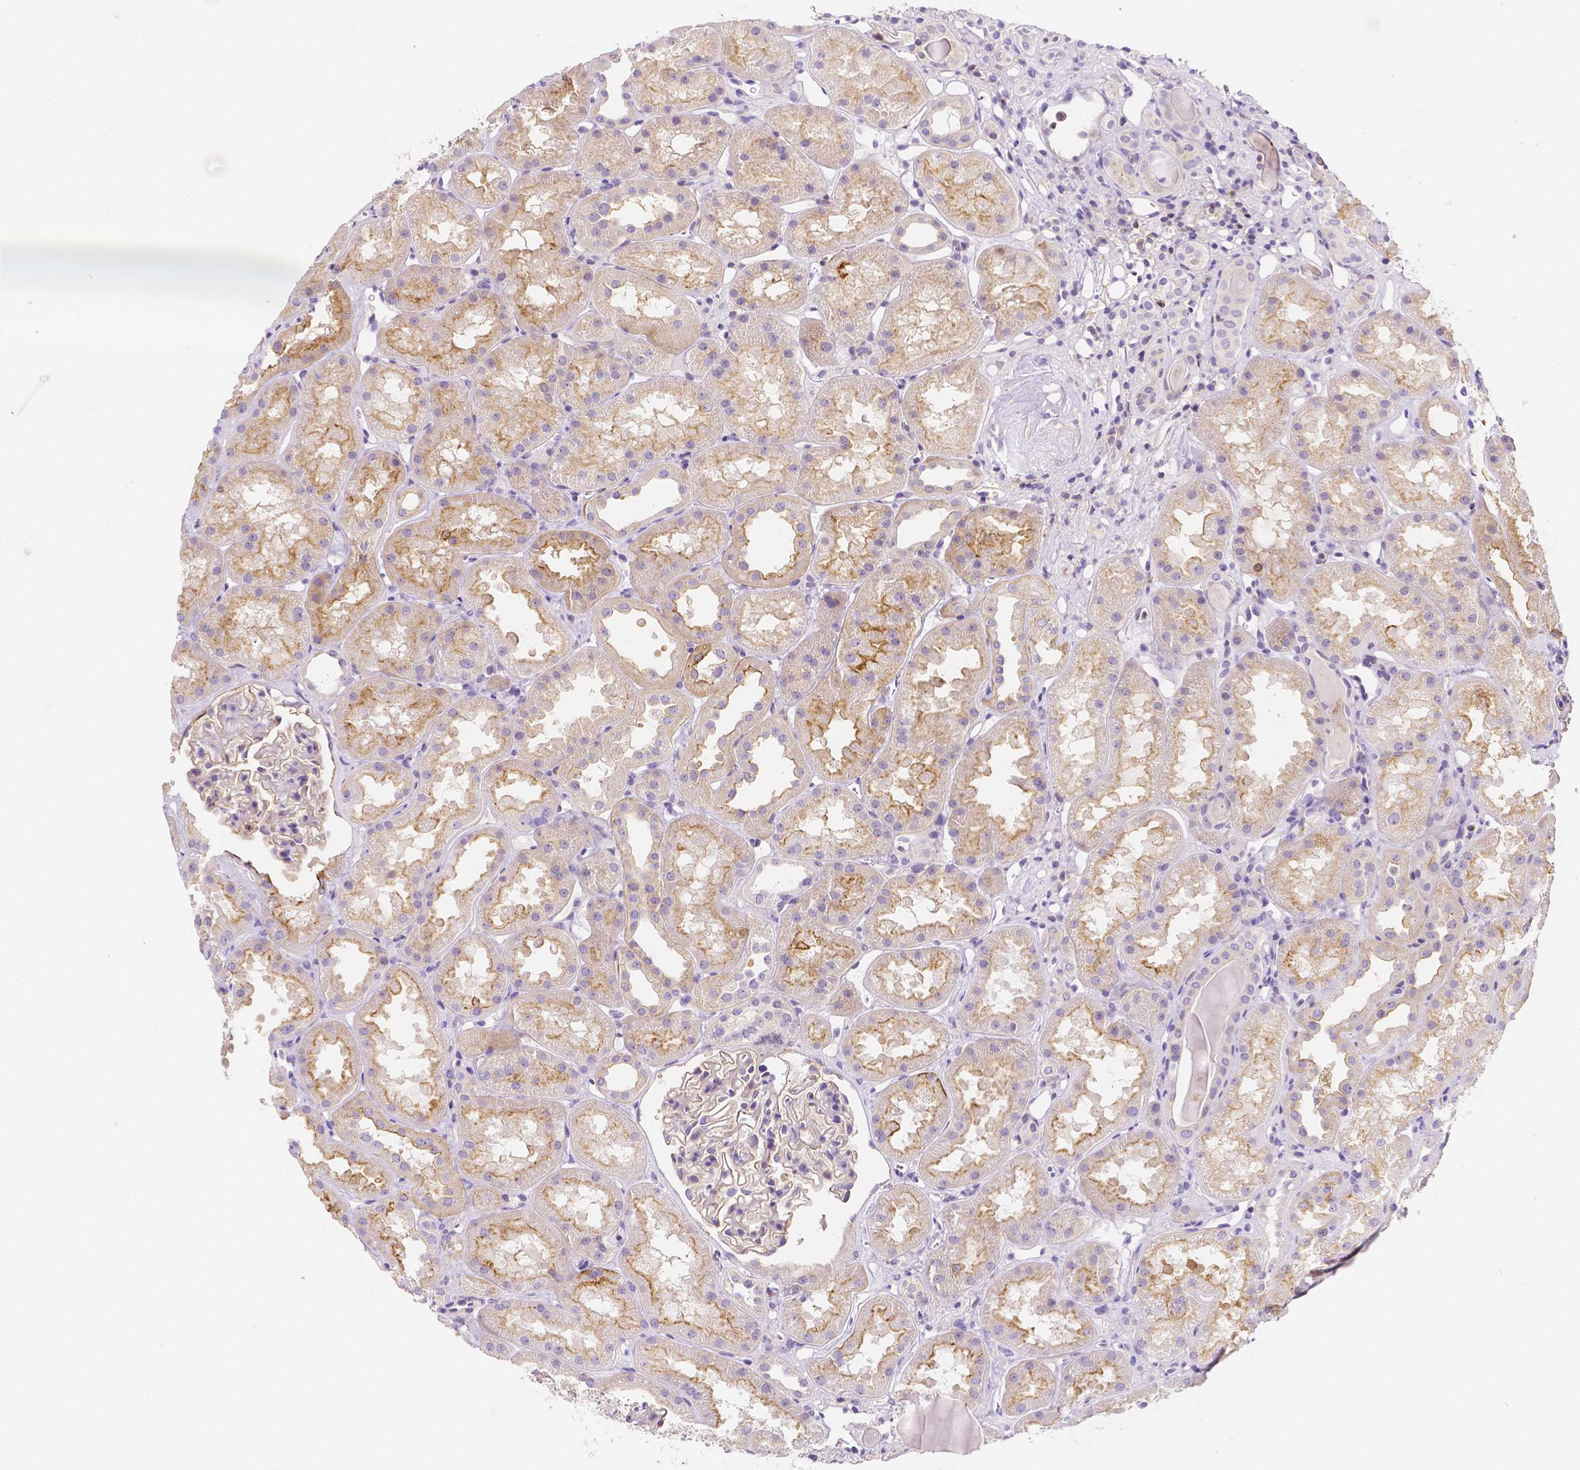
{"staining": {"intensity": "negative", "quantity": "none", "location": "none"}, "tissue": "kidney", "cell_type": "Cells in glomeruli", "image_type": "normal", "snomed": [{"axis": "morphology", "description": "Normal tissue, NOS"}, {"axis": "topography", "description": "Kidney"}], "caption": "This is an IHC photomicrograph of unremarkable human kidney. There is no positivity in cells in glomeruli.", "gene": "GABRD", "patient": {"sex": "male", "age": 61}}